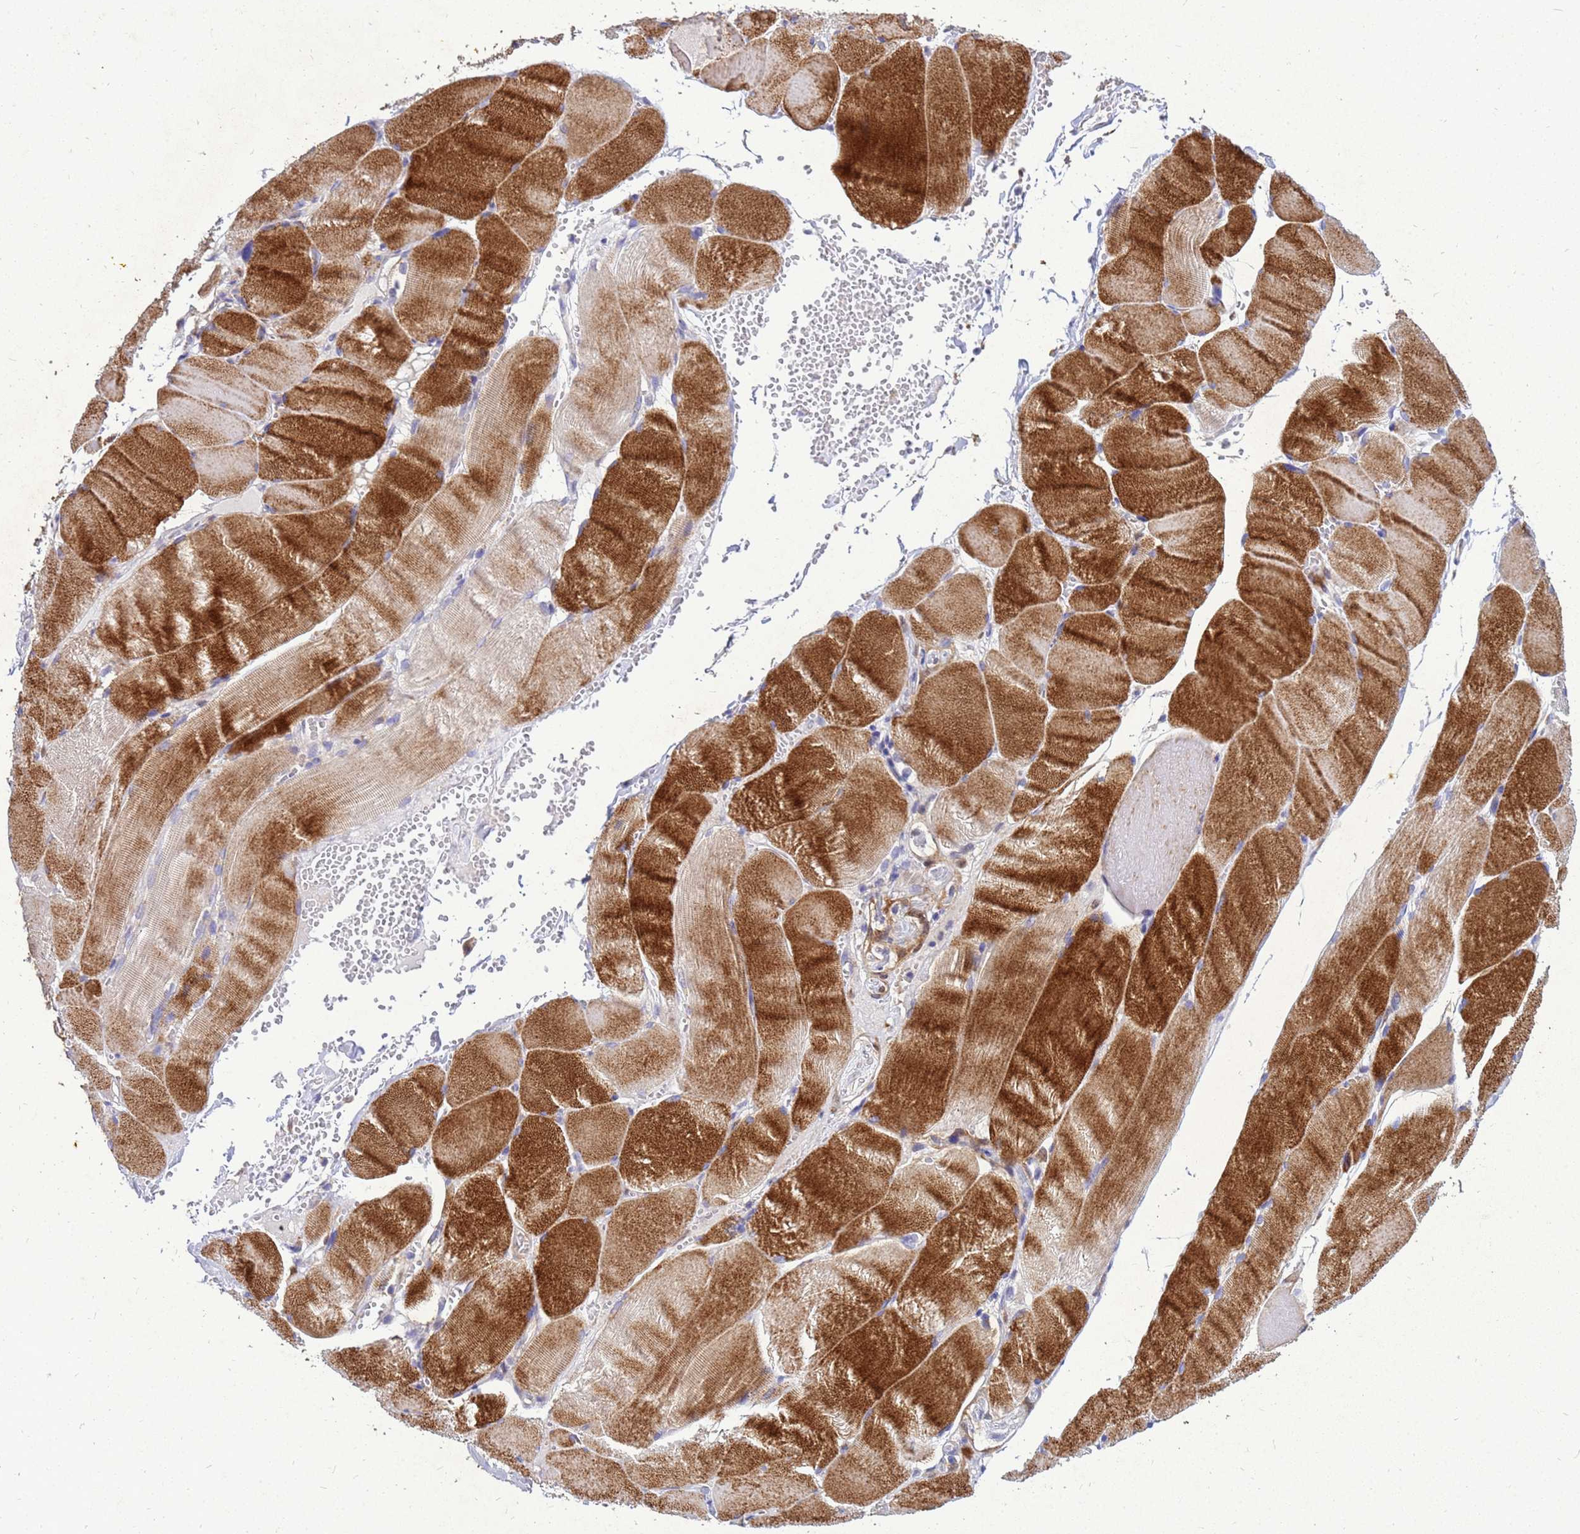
{"staining": {"intensity": "moderate", "quantity": ">75%", "location": "cytoplasmic/membranous"}, "tissue": "adipose tissue", "cell_type": "Adipocytes", "image_type": "normal", "snomed": [{"axis": "morphology", "description": "Normal tissue, NOS"}, {"axis": "topography", "description": "Skeletal muscle"}, {"axis": "topography", "description": "Peripheral nerve tissue"}], "caption": "Unremarkable adipose tissue demonstrates moderate cytoplasmic/membranous expression in about >75% of adipocytes.", "gene": "AKR1C1", "patient": {"sex": "female", "age": 55}}